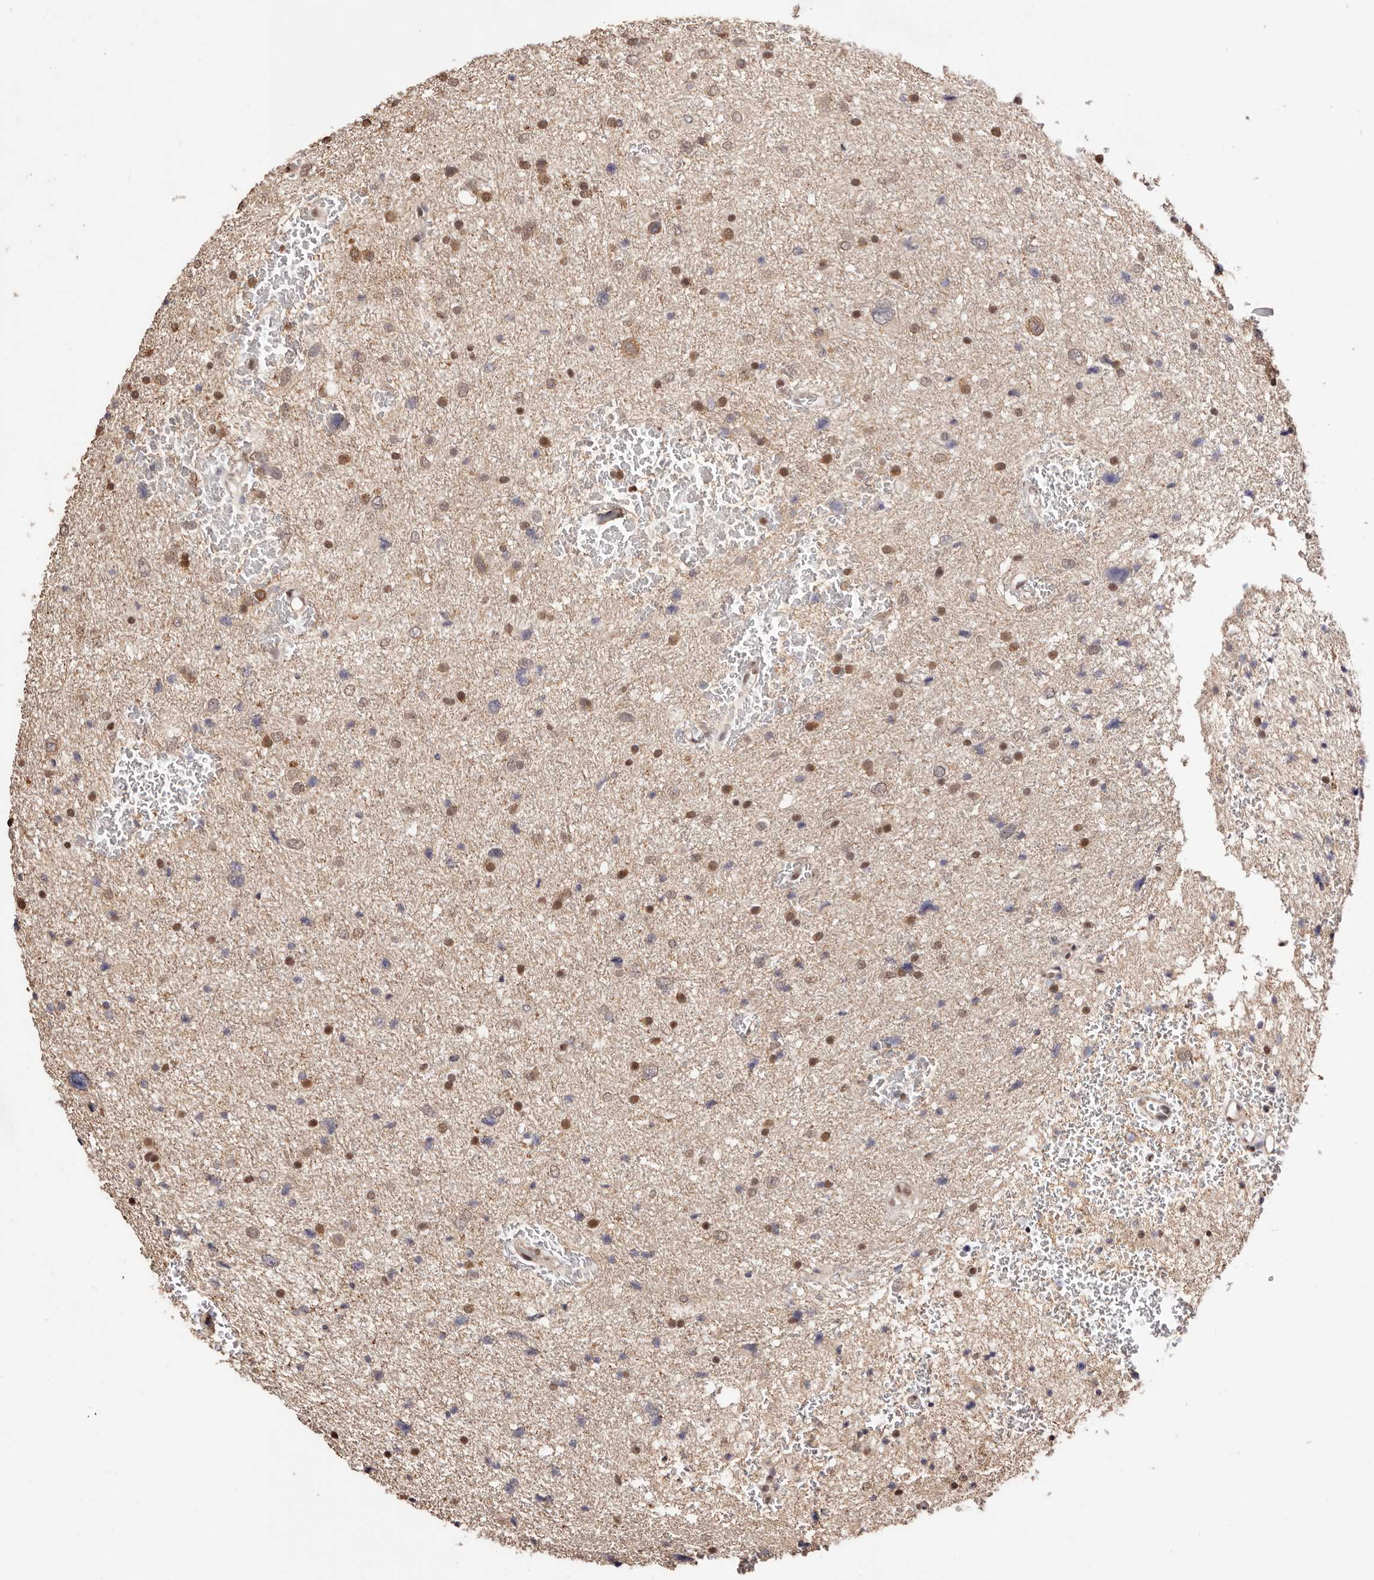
{"staining": {"intensity": "moderate", "quantity": "25%-75%", "location": "nuclear"}, "tissue": "glioma", "cell_type": "Tumor cells", "image_type": "cancer", "snomed": [{"axis": "morphology", "description": "Glioma, malignant, Low grade"}, {"axis": "topography", "description": "Brain"}], "caption": "Glioma stained with immunohistochemistry (IHC) displays moderate nuclear positivity in approximately 25%-75% of tumor cells.", "gene": "BICRAL", "patient": {"sex": "female", "age": 37}}